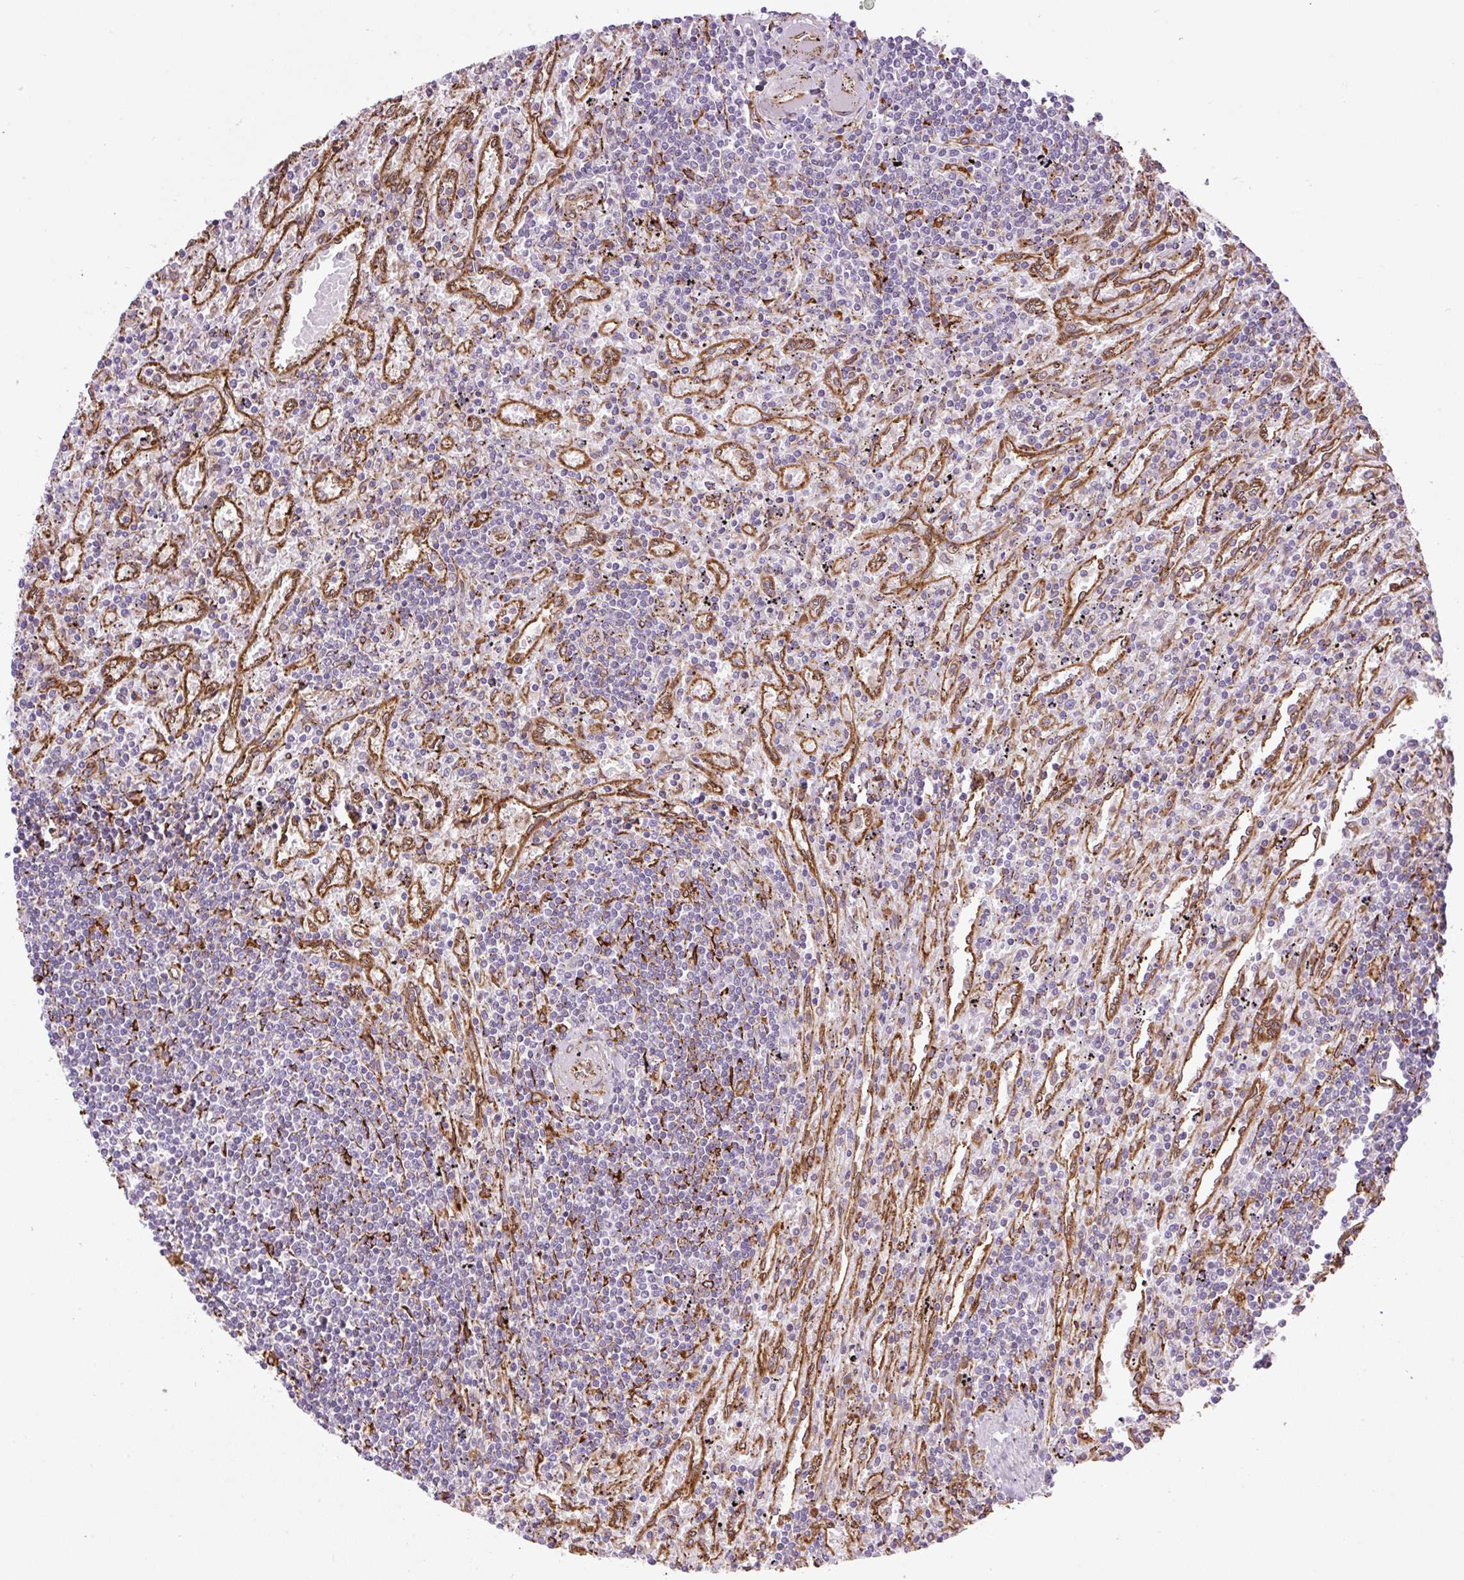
{"staining": {"intensity": "negative", "quantity": "none", "location": "none"}, "tissue": "lymphoma", "cell_type": "Tumor cells", "image_type": "cancer", "snomed": [{"axis": "morphology", "description": "Malignant lymphoma, non-Hodgkin's type, Low grade"}, {"axis": "topography", "description": "Spleen"}], "caption": "High power microscopy micrograph of an IHC image of lymphoma, revealing no significant expression in tumor cells. (Immunohistochemistry, brightfield microscopy, high magnification).", "gene": "RAB30", "patient": {"sex": "male", "age": 76}}